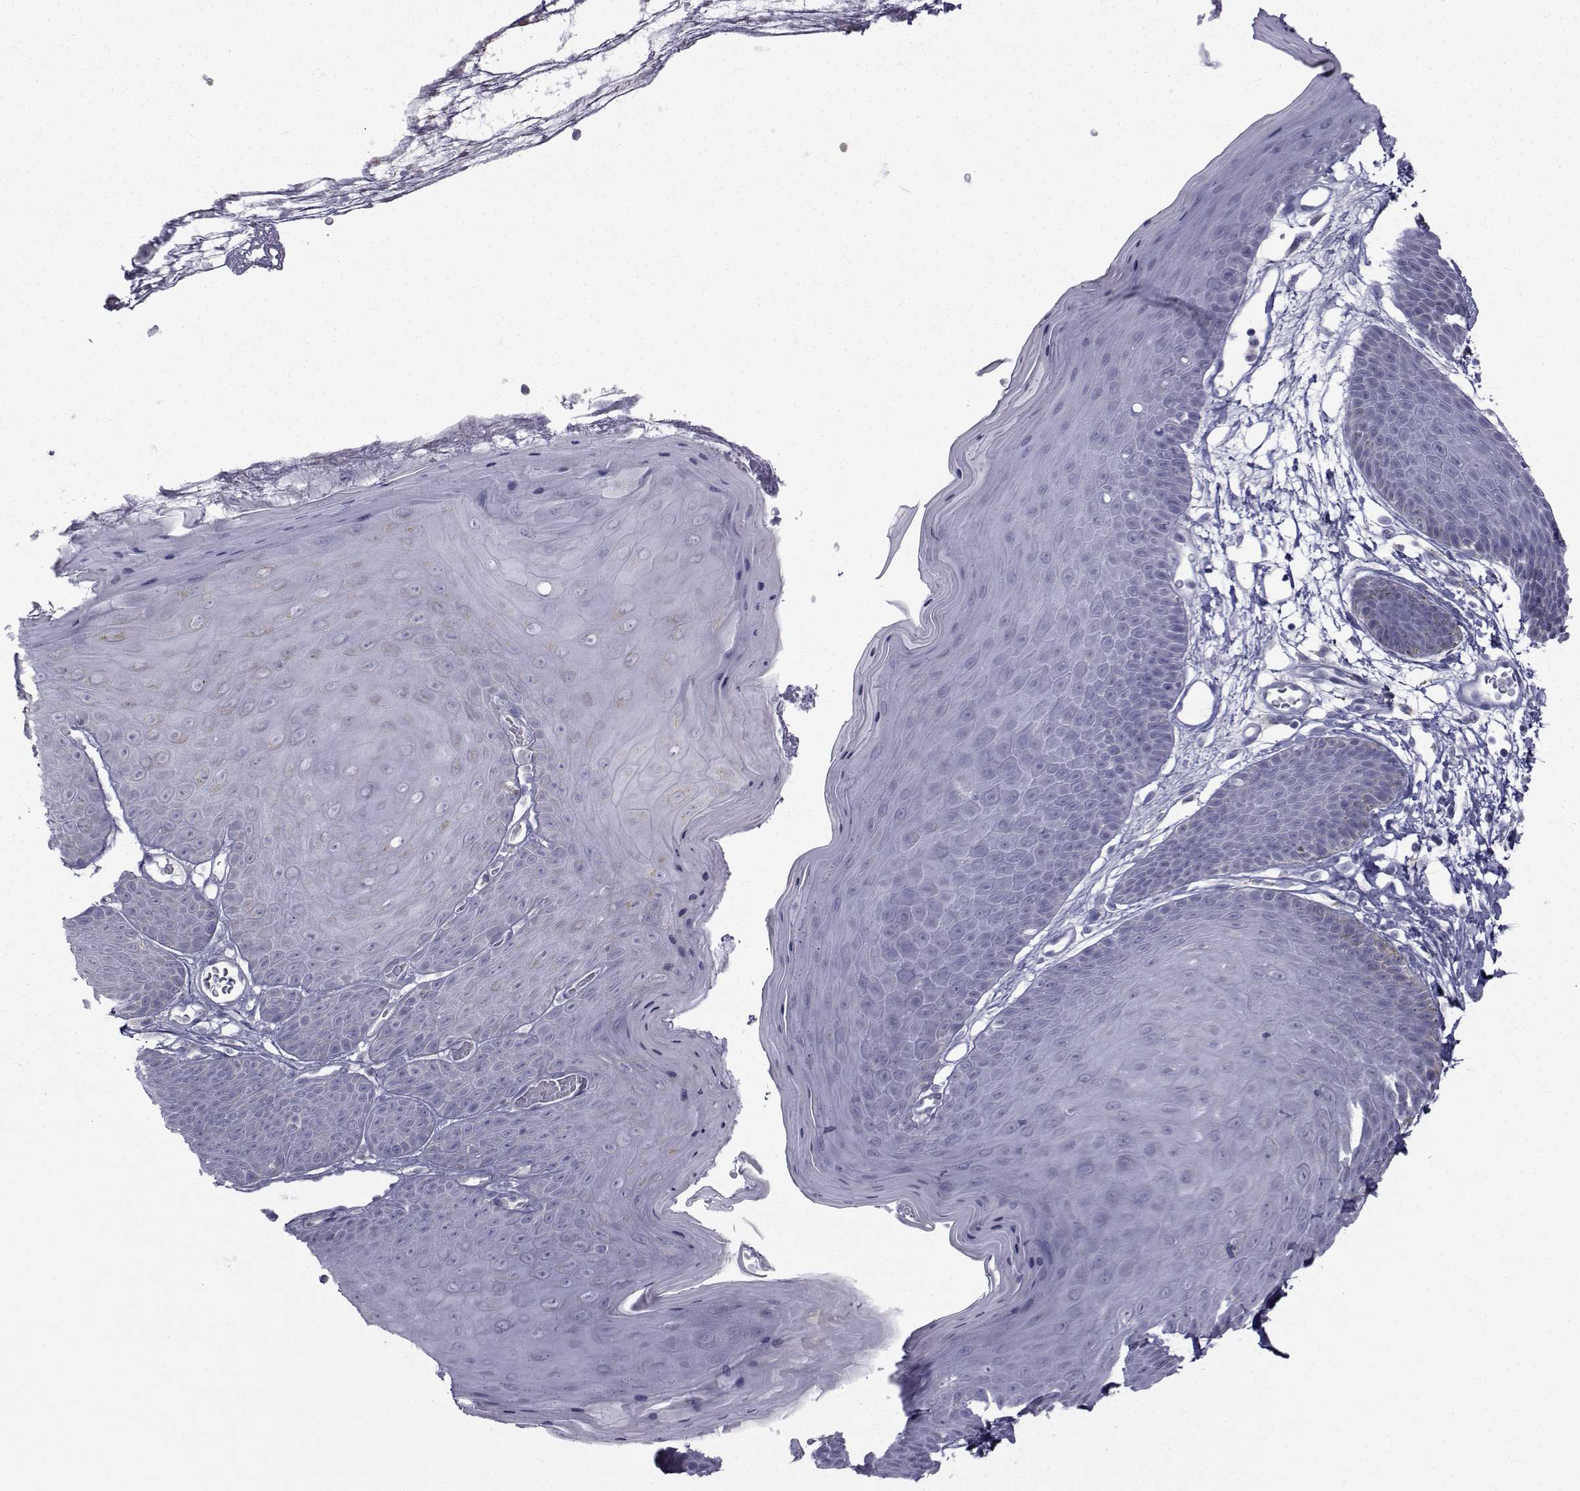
{"staining": {"intensity": "negative", "quantity": "none", "location": "none"}, "tissue": "skin", "cell_type": "Epidermal cells", "image_type": "normal", "snomed": [{"axis": "morphology", "description": "Normal tissue, NOS"}, {"axis": "topography", "description": "Anal"}], "caption": "The photomicrograph displays no significant expression in epidermal cells of skin. (DAB (3,3'-diaminobenzidine) immunohistochemistry with hematoxylin counter stain).", "gene": "FDXR", "patient": {"sex": "male", "age": 53}}